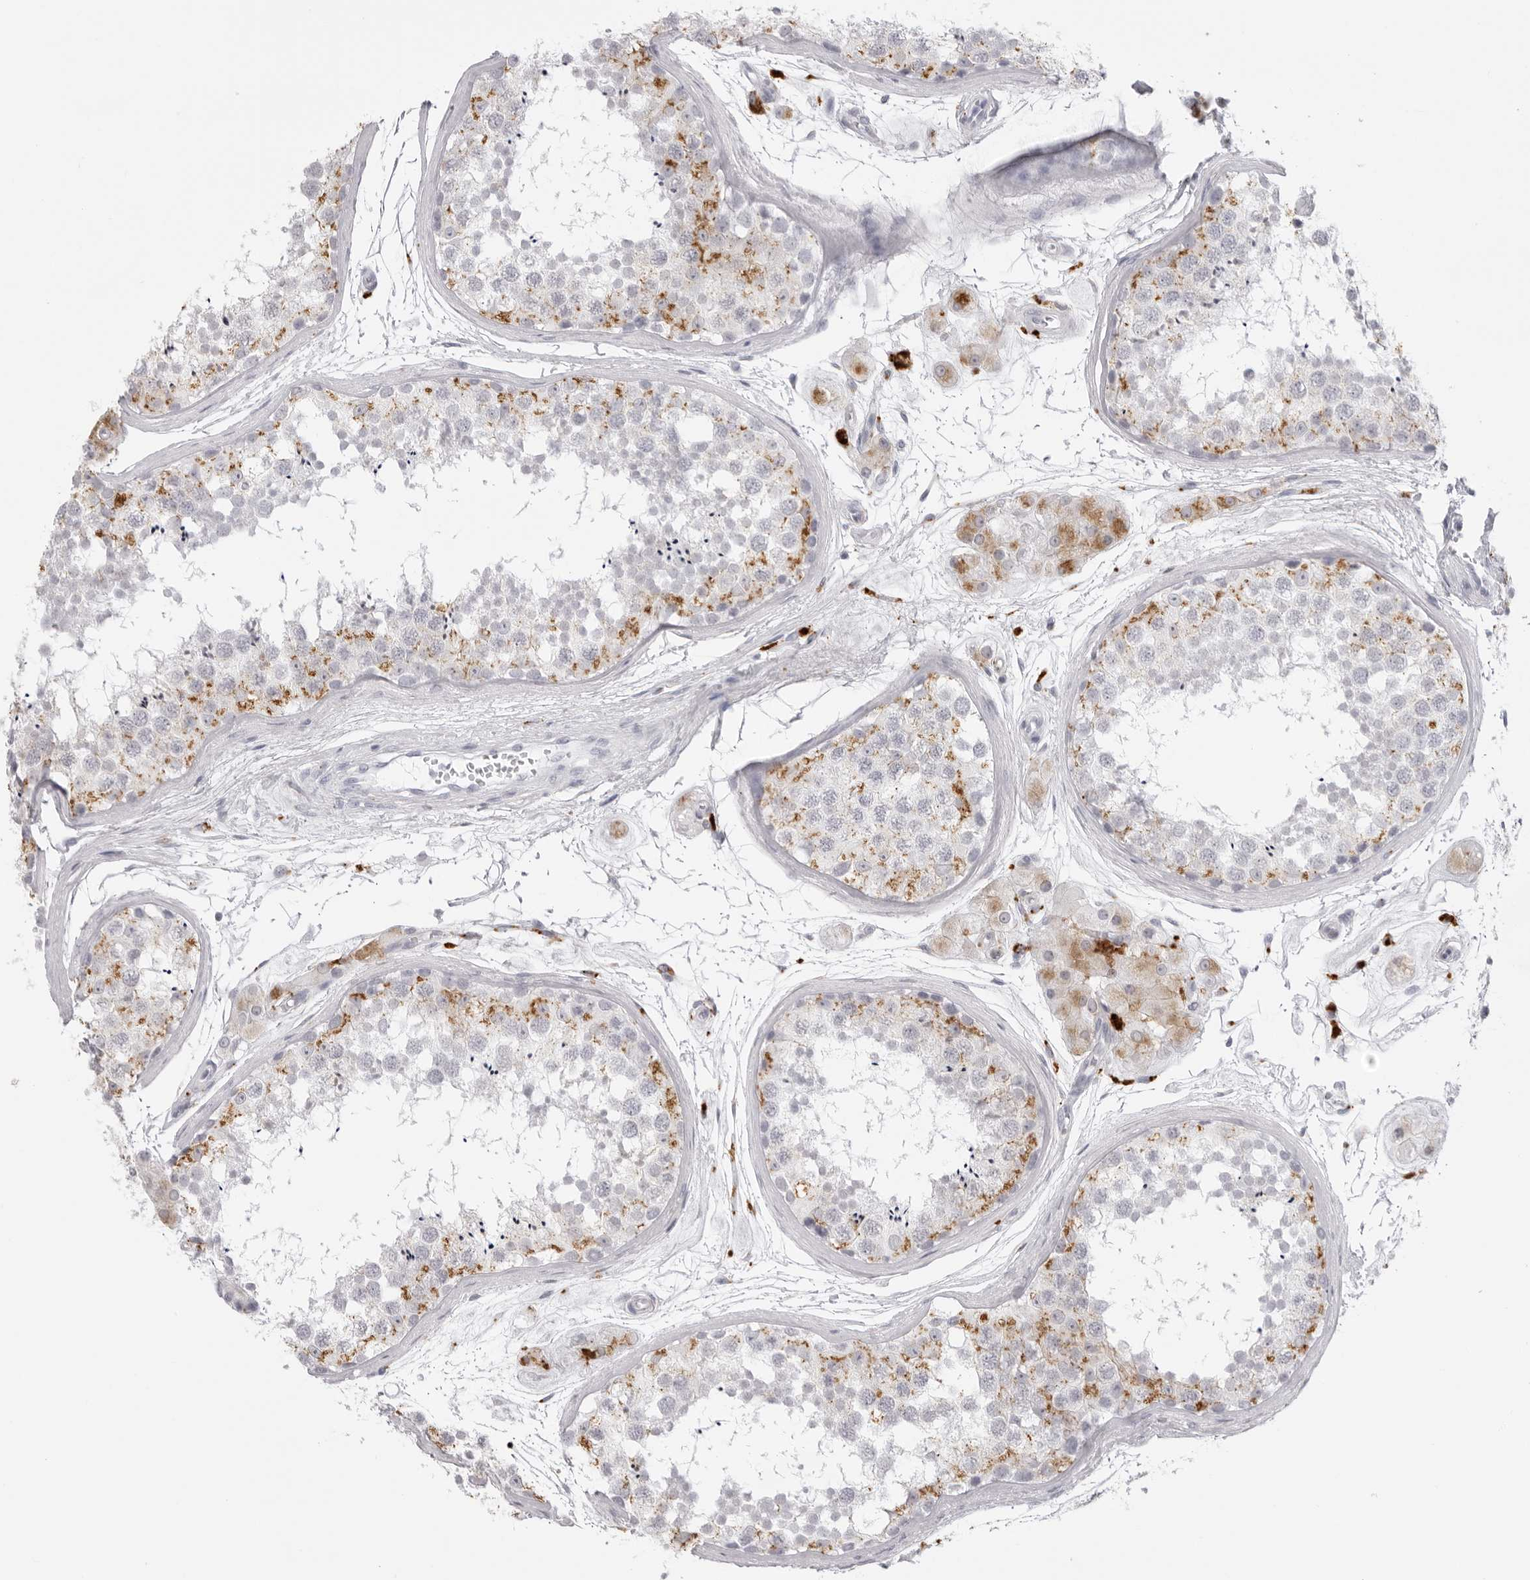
{"staining": {"intensity": "moderate", "quantity": "25%-75%", "location": "cytoplasmic/membranous"}, "tissue": "testis", "cell_type": "Cells in seminiferous ducts", "image_type": "normal", "snomed": [{"axis": "morphology", "description": "Normal tissue, NOS"}, {"axis": "topography", "description": "Testis"}], "caption": "The photomicrograph reveals a brown stain indicating the presence of a protein in the cytoplasmic/membranous of cells in seminiferous ducts in testis. The protein of interest is stained brown, and the nuclei are stained in blue (DAB (3,3'-diaminobenzidine) IHC with brightfield microscopy, high magnification).", "gene": "IL25", "patient": {"sex": "male", "age": 56}}